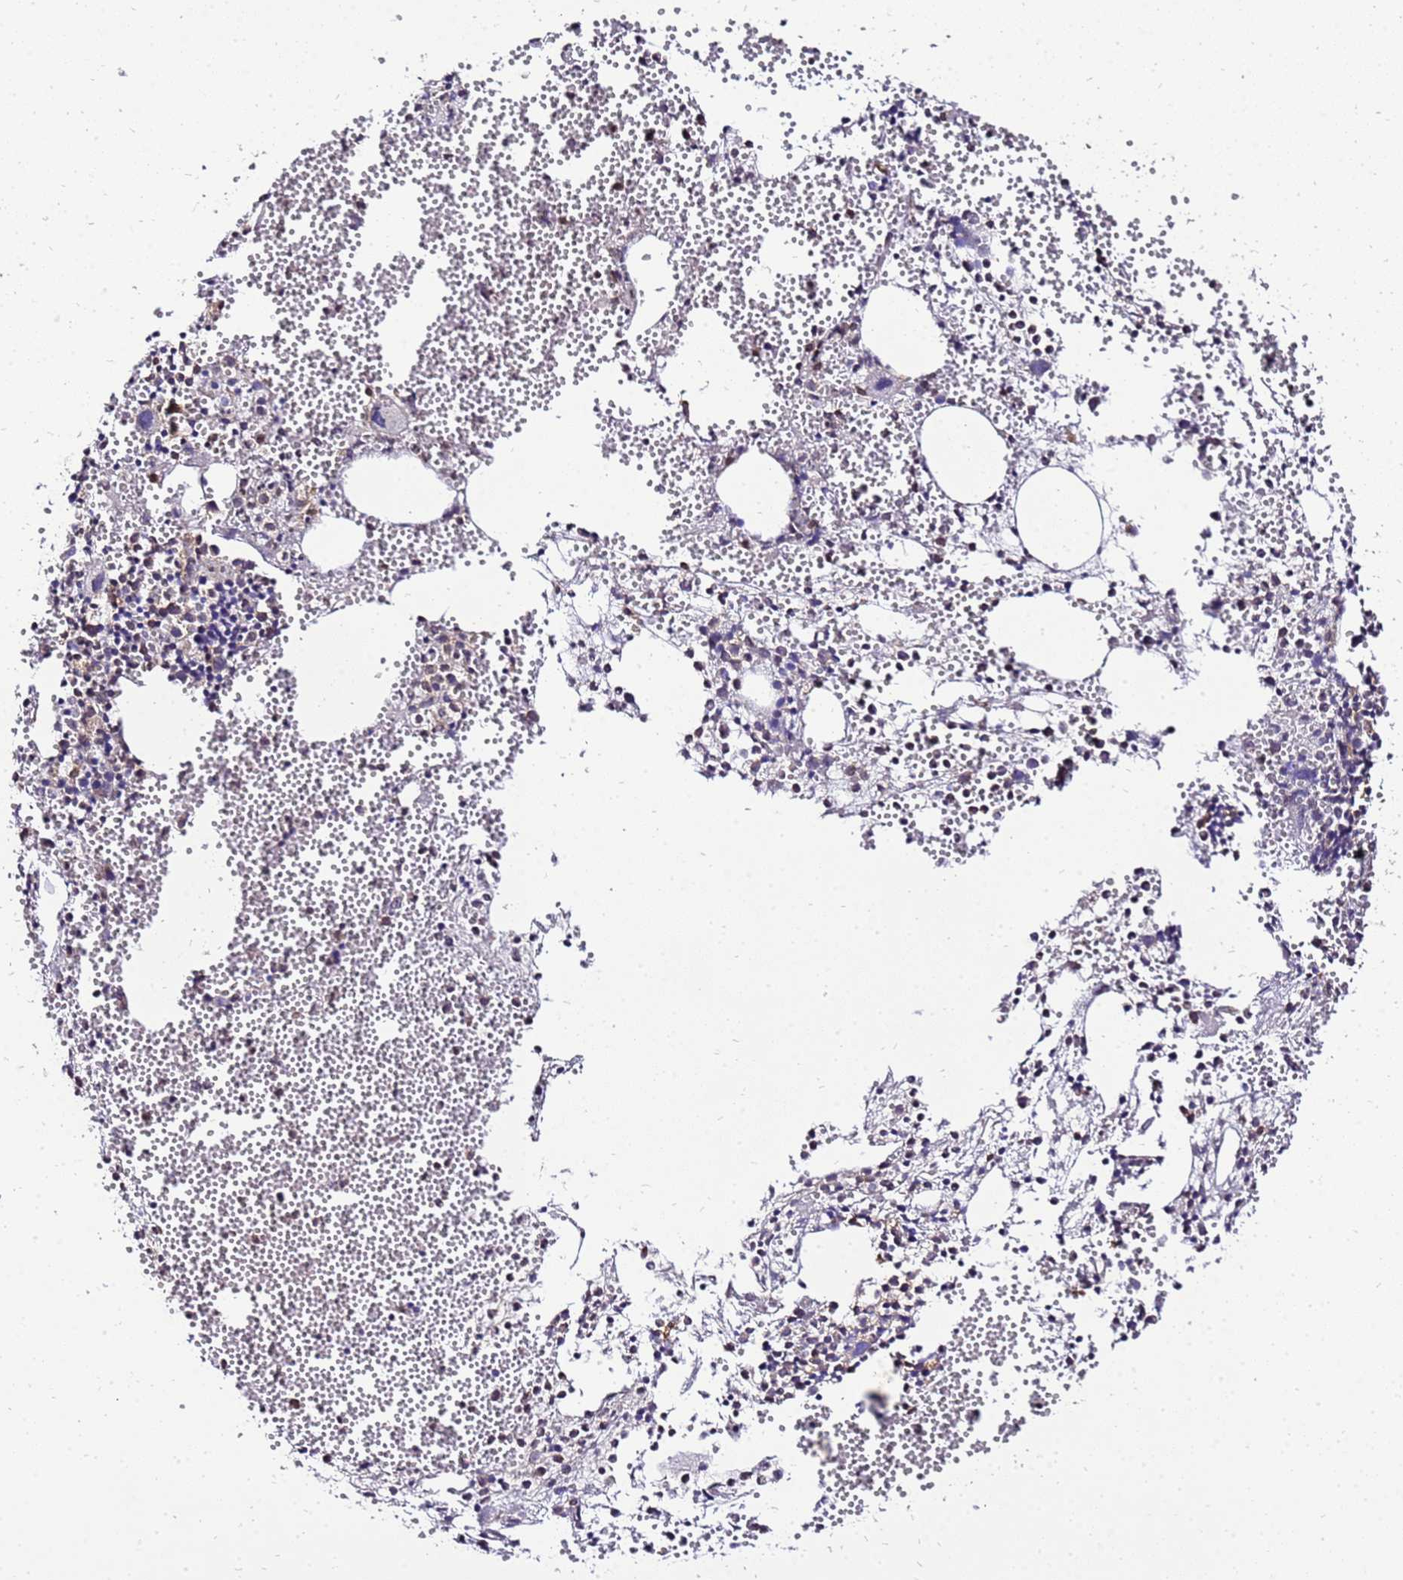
{"staining": {"intensity": "weak", "quantity": "<25%", "location": "cytoplasmic/membranous"}, "tissue": "bone marrow", "cell_type": "Hematopoietic cells", "image_type": "normal", "snomed": [{"axis": "morphology", "description": "Normal tissue, NOS"}, {"axis": "topography", "description": "Bone marrow"}], "caption": "An IHC photomicrograph of unremarkable bone marrow is shown. There is no staining in hematopoietic cells of bone marrow. (DAB (3,3'-diaminobenzidine) IHC visualized using brightfield microscopy, high magnification).", "gene": "ADPGK", "patient": {"sex": "female", "age": 77}}